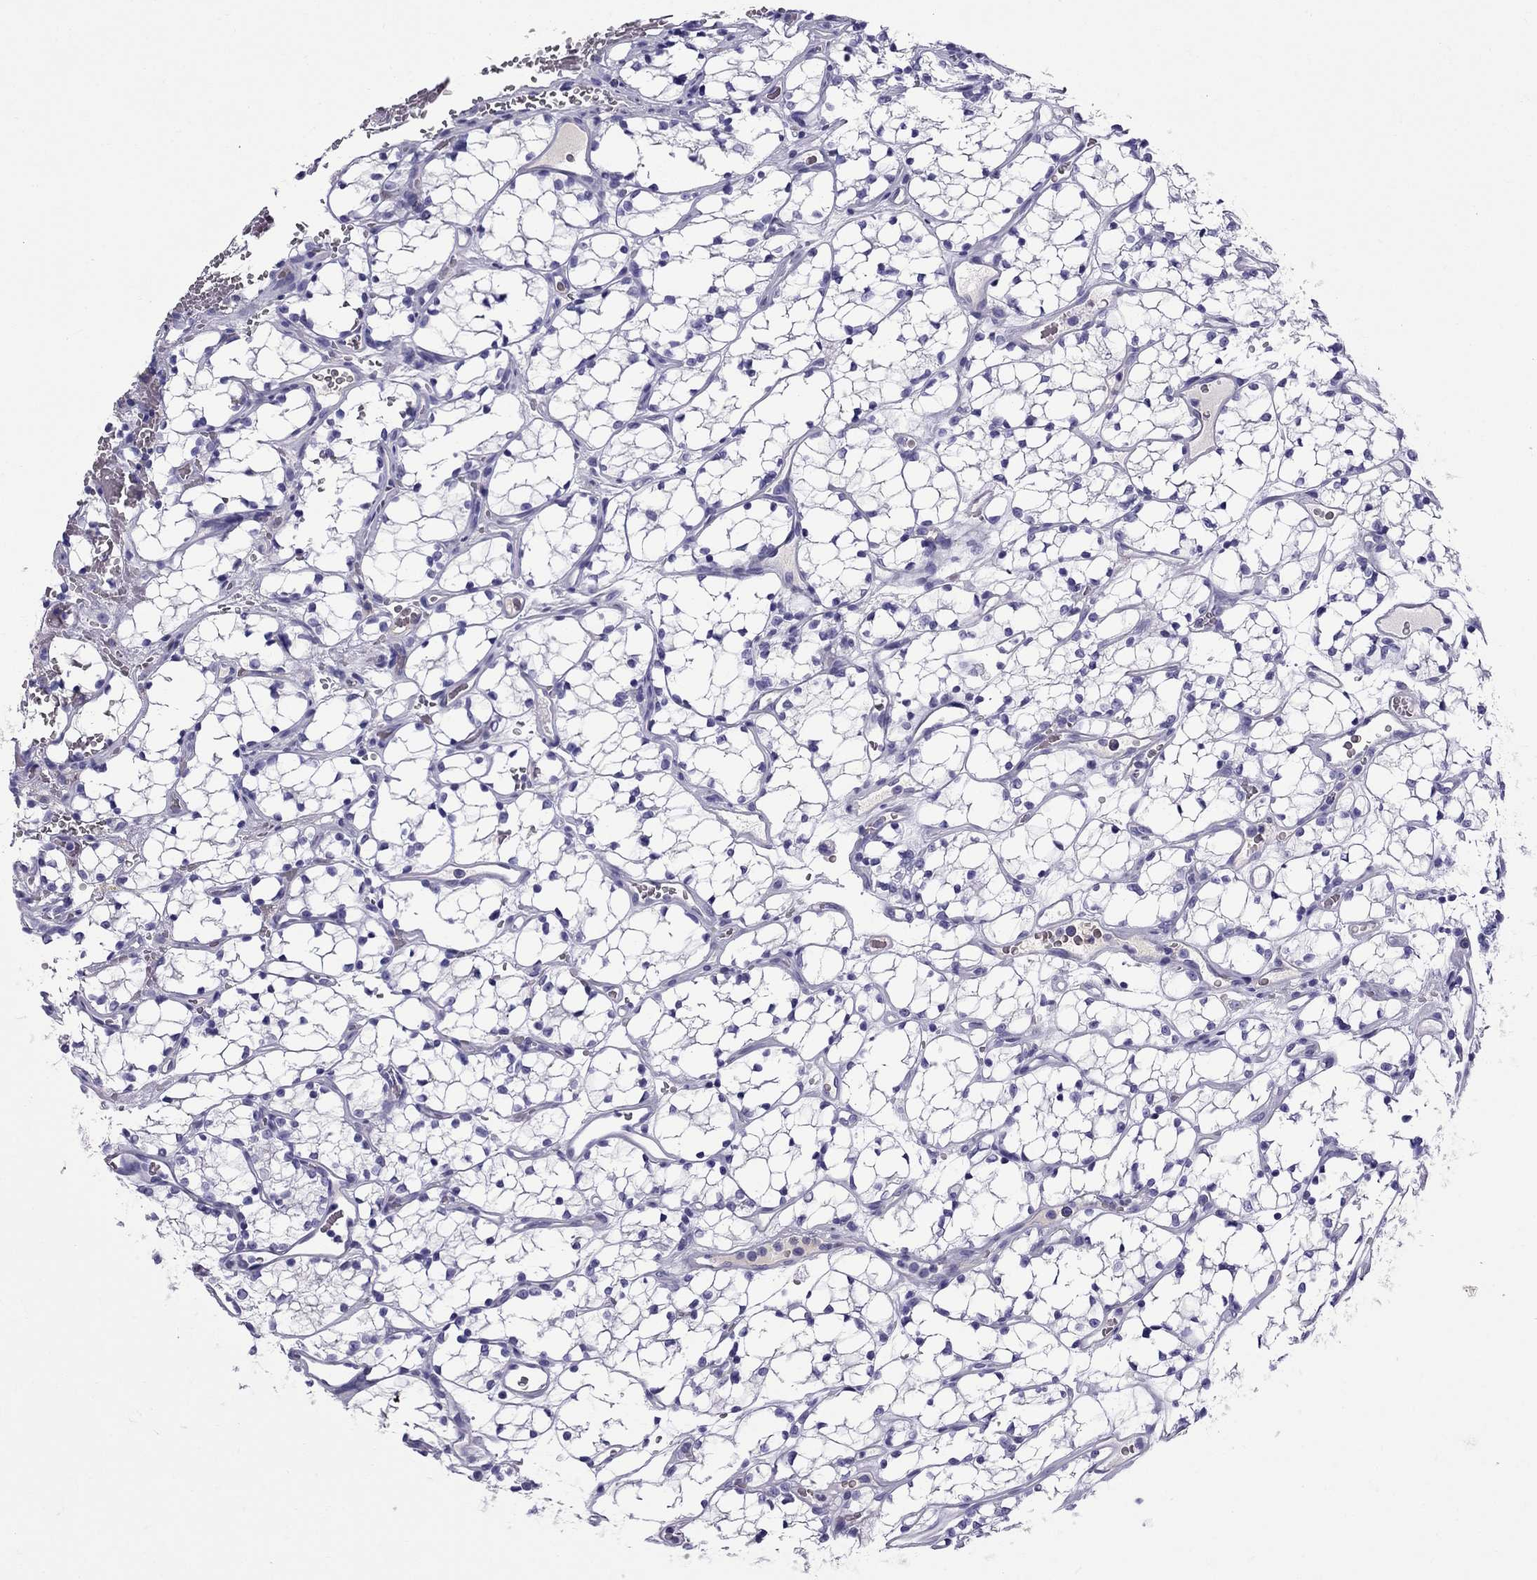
{"staining": {"intensity": "negative", "quantity": "none", "location": "none"}, "tissue": "renal cancer", "cell_type": "Tumor cells", "image_type": "cancer", "snomed": [{"axis": "morphology", "description": "Adenocarcinoma, NOS"}, {"axis": "topography", "description": "Kidney"}], "caption": "This image is of renal cancer (adenocarcinoma) stained with immunohistochemistry to label a protein in brown with the nuclei are counter-stained blue. There is no expression in tumor cells.", "gene": "SCART1", "patient": {"sex": "female", "age": 69}}